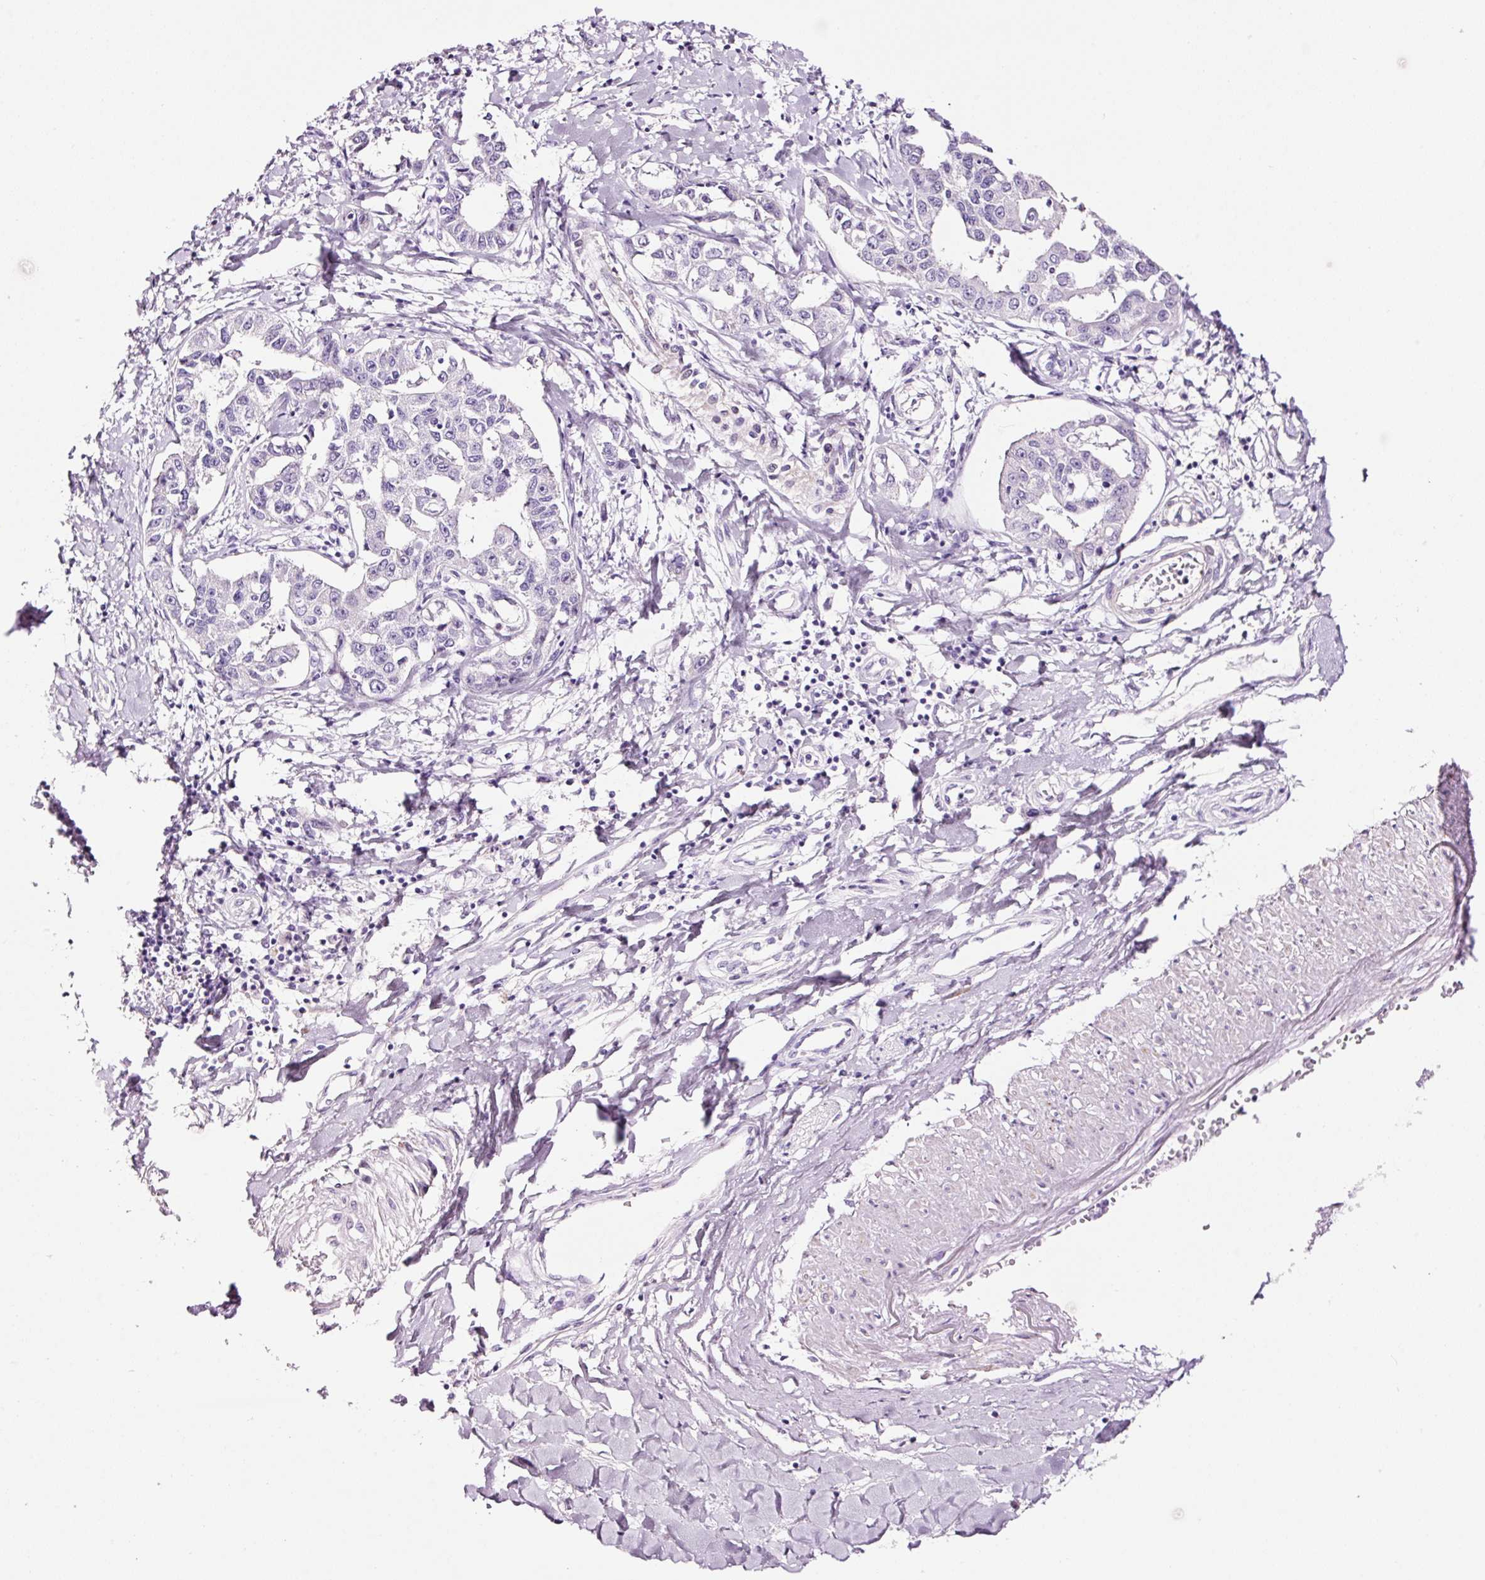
{"staining": {"intensity": "negative", "quantity": "none", "location": "none"}, "tissue": "liver cancer", "cell_type": "Tumor cells", "image_type": "cancer", "snomed": [{"axis": "morphology", "description": "Cholangiocarcinoma"}, {"axis": "topography", "description": "Liver"}], "caption": "This histopathology image is of liver cancer (cholangiocarcinoma) stained with immunohistochemistry to label a protein in brown with the nuclei are counter-stained blue. There is no expression in tumor cells. (DAB IHC visualized using brightfield microscopy, high magnification).", "gene": "RTF2", "patient": {"sex": "male", "age": 59}}